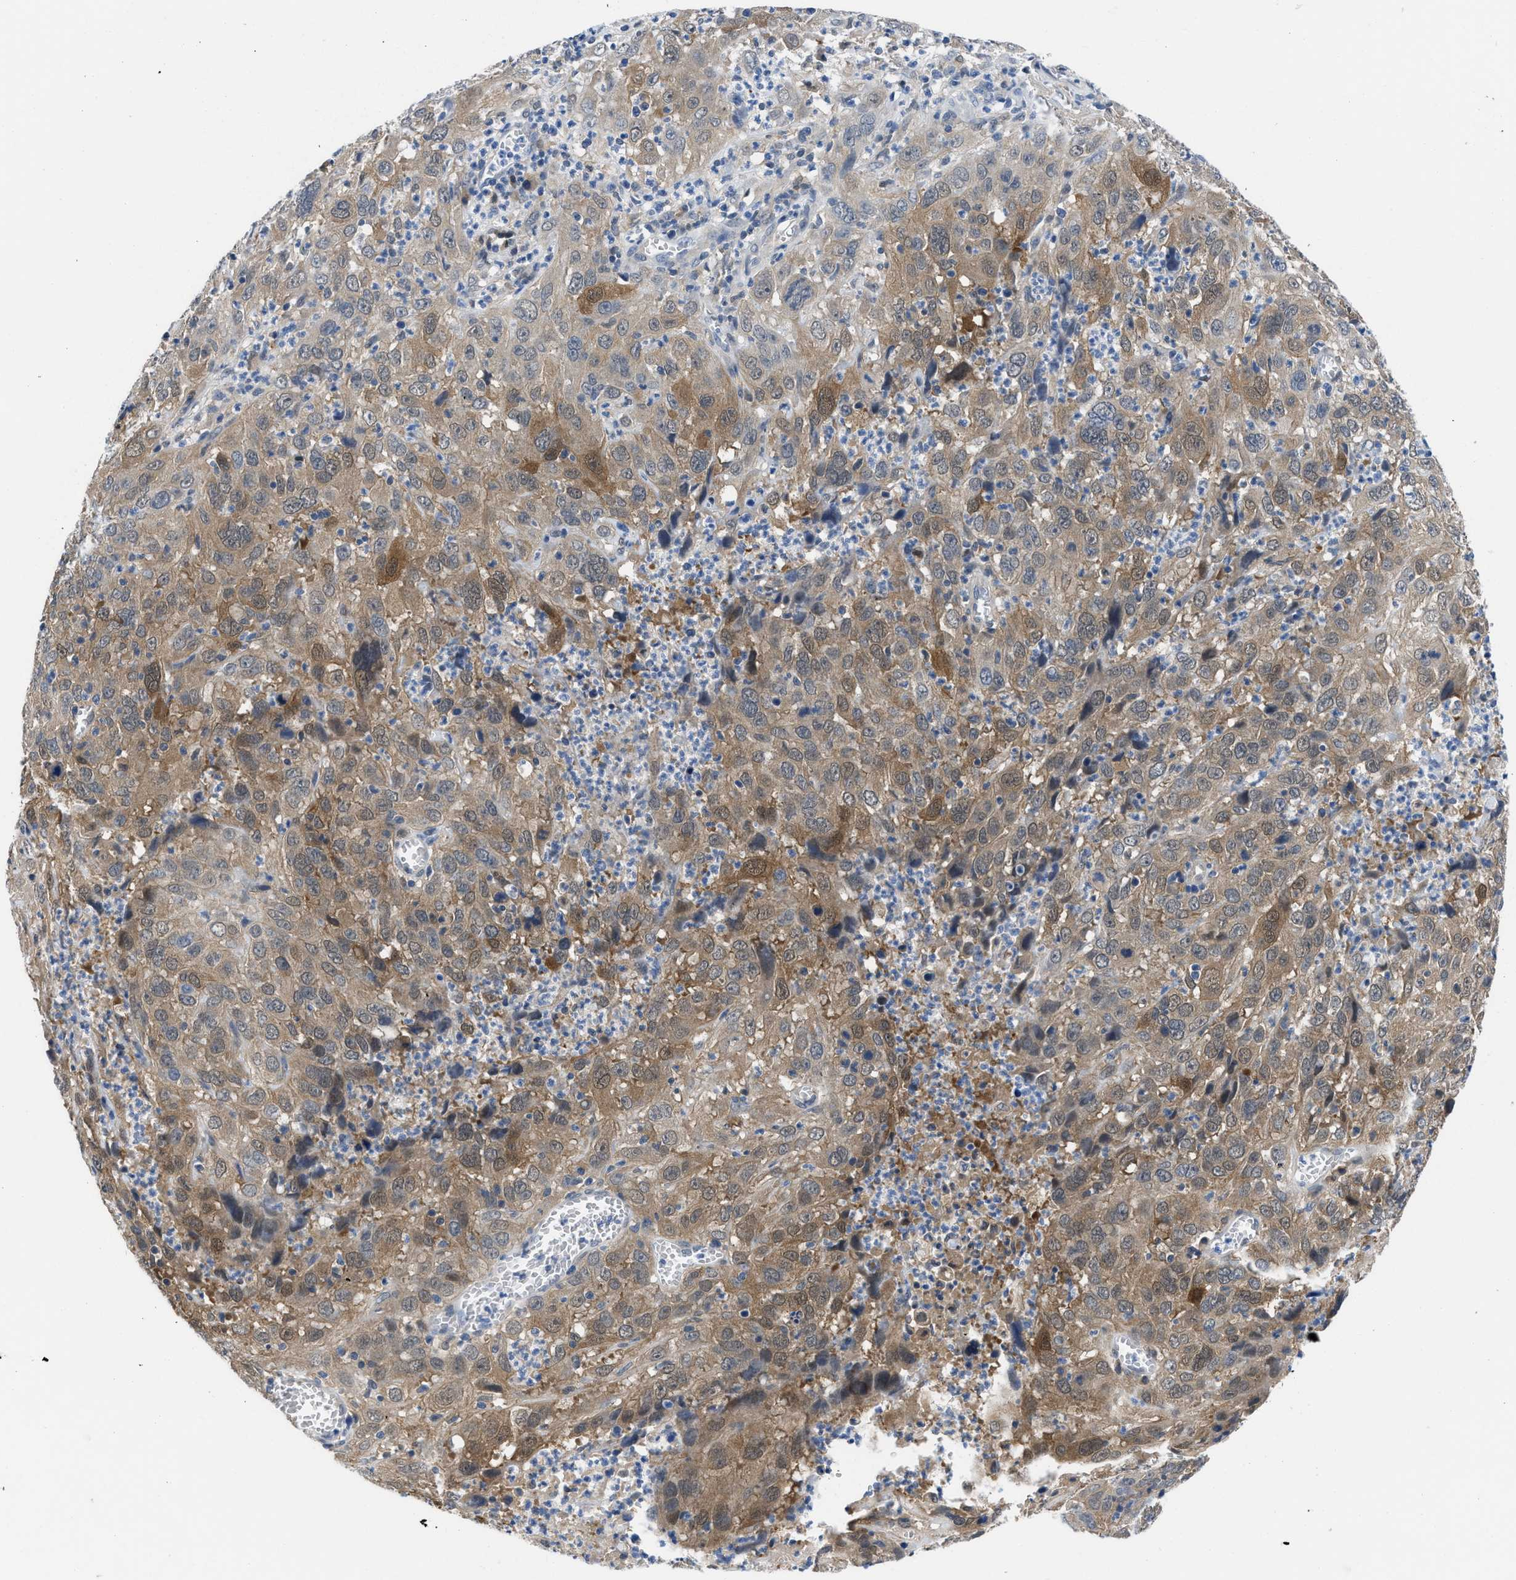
{"staining": {"intensity": "moderate", "quantity": ">75%", "location": "cytoplasmic/membranous,nuclear"}, "tissue": "cervical cancer", "cell_type": "Tumor cells", "image_type": "cancer", "snomed": [{"axis": "morphology", "description": "Squamous cell carcinoma, NOS"}, {"axis": "topography", "description": "Cervix"}], "caption": "Immunohistochemical staining of cervical cancer (squamous cell carcinoma) shows medium levels of moderate cytoplasmic/membranous and nuclear expression in about >75% of tumor cells.", "gene": "CBR1", "patient": {"sex": "female", "age": 32}}